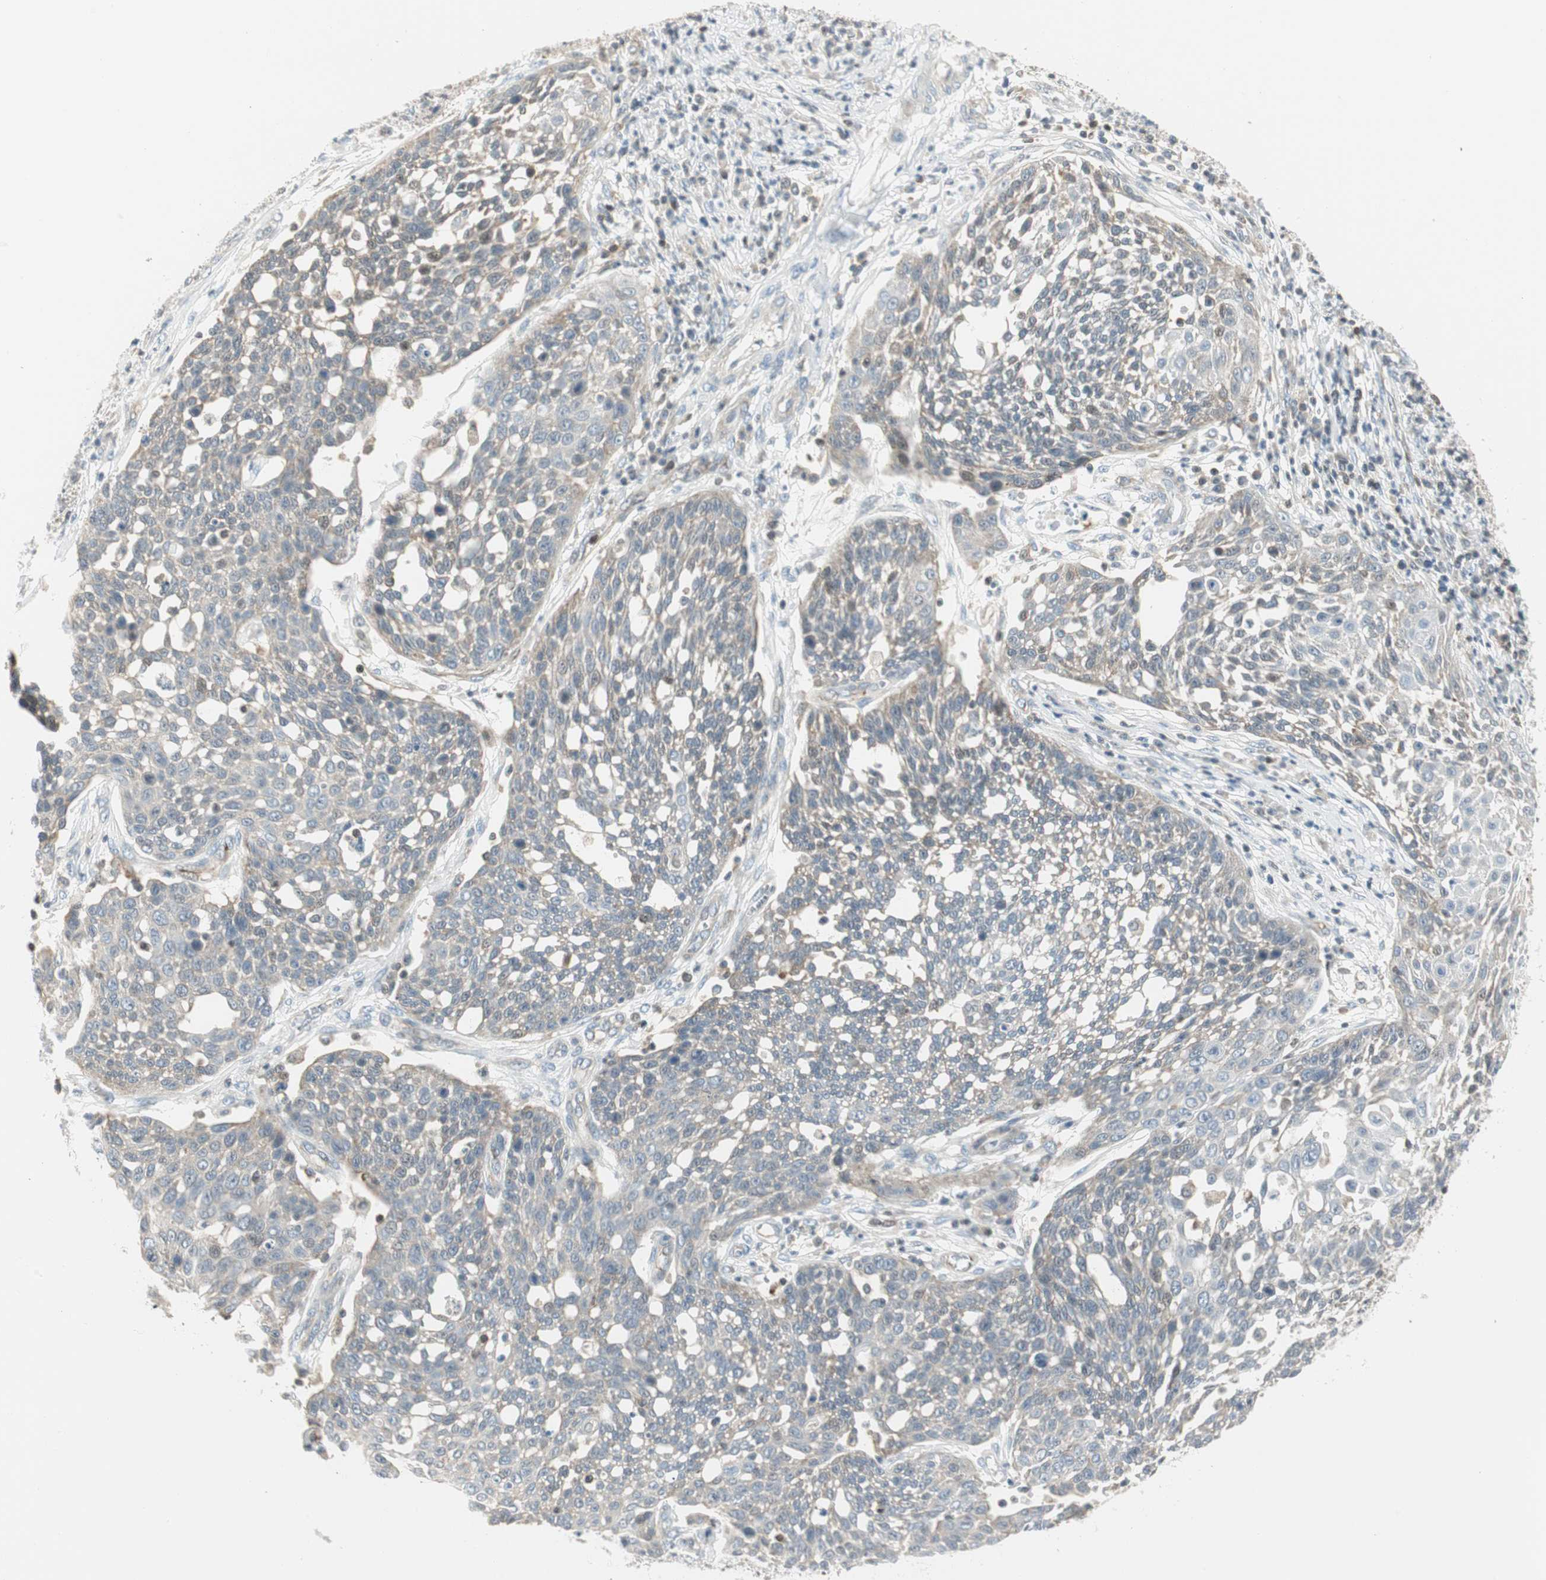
{"staining": {"intensity": "negative", "quantity": "none", "location": "none"}, "tissue": "cervical cancer", "cell_type": "Tumor cells", "image_type": "cancer", "snomed": [{"axis": "morphology", "description": "Squamous cell carcinoma, NOS"}, {"axis": "topography", "description": "Cervix"}], "caption": "DAB (3,3'-diaminobenzidine) immunohistochemical staining of cervical cancer (squamous cell carcinoma) shows no significant staining in tumor cells. (DAB (3,3'-diaminobenzidine) IHC visualized using brightfield microscopy, high magnification).", "gene": "PPP1CA", "patient": {"sex": "female", "age": 34}}